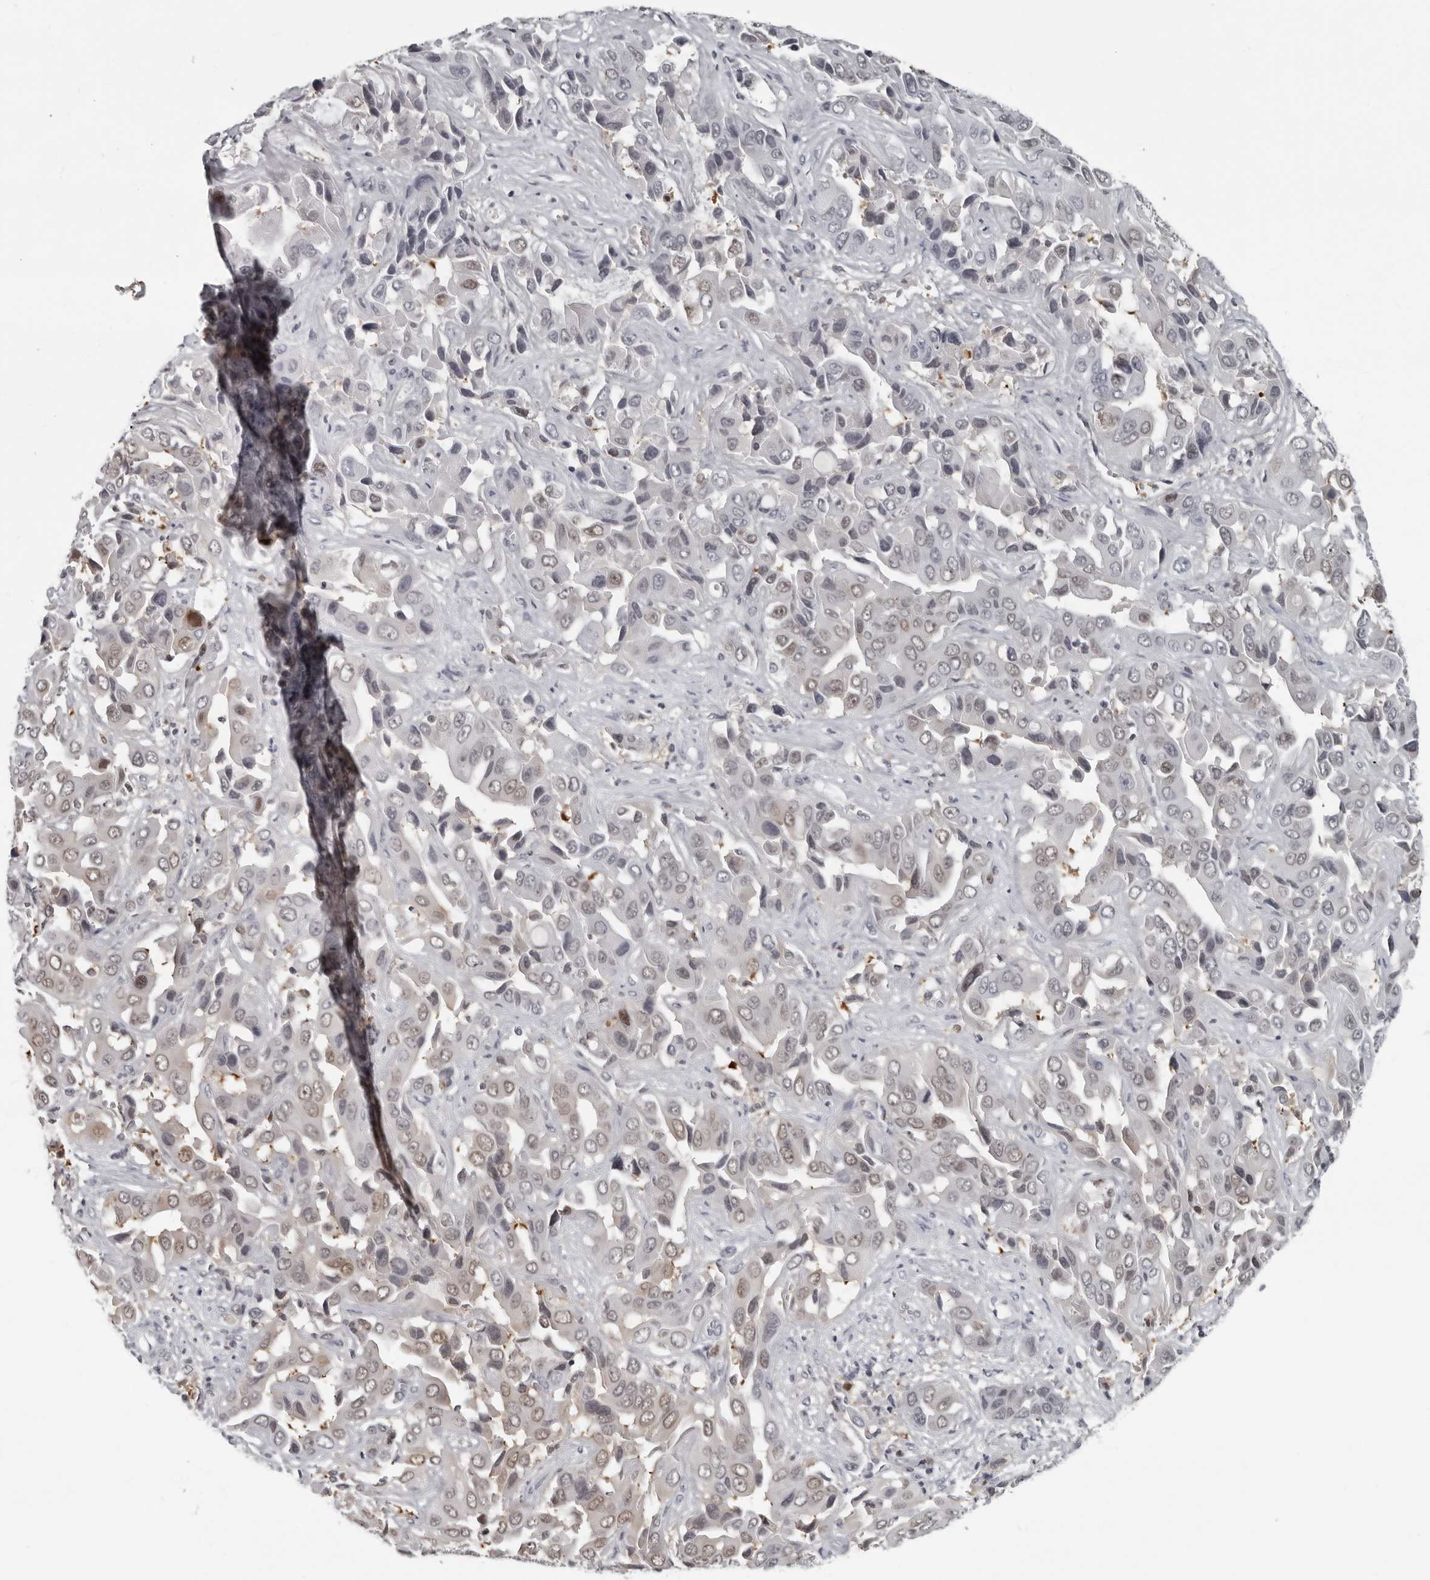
{"staining": {"intensity": "weak", "quantity": "<25%", "location": "cytoplasmic/membranous,nuclear"}, "tissue": "liver cancer", "cell_type": "Tumor cells", "image_type": "cancer", "snomed": [{"axis": "morphology", "description": "Cholangiocarcinoma"}, {"axis": "topography", "description": "Liver"}], "caption": "Immunohistochemistry micrograph of neoplastic tissue: human liver cholangiocarcinoma stained with DAB demonstrates no significant protein expression in tumor cells. The staining was performed using DAB (3,3'-diaminobenzidine) to visualize the protein expression in brown, while the nuclei were stained in blue with hematoxylin (Magnification: 20x).", "gene": "LZIC", "patient": {"sex": "female", "age": 52}}